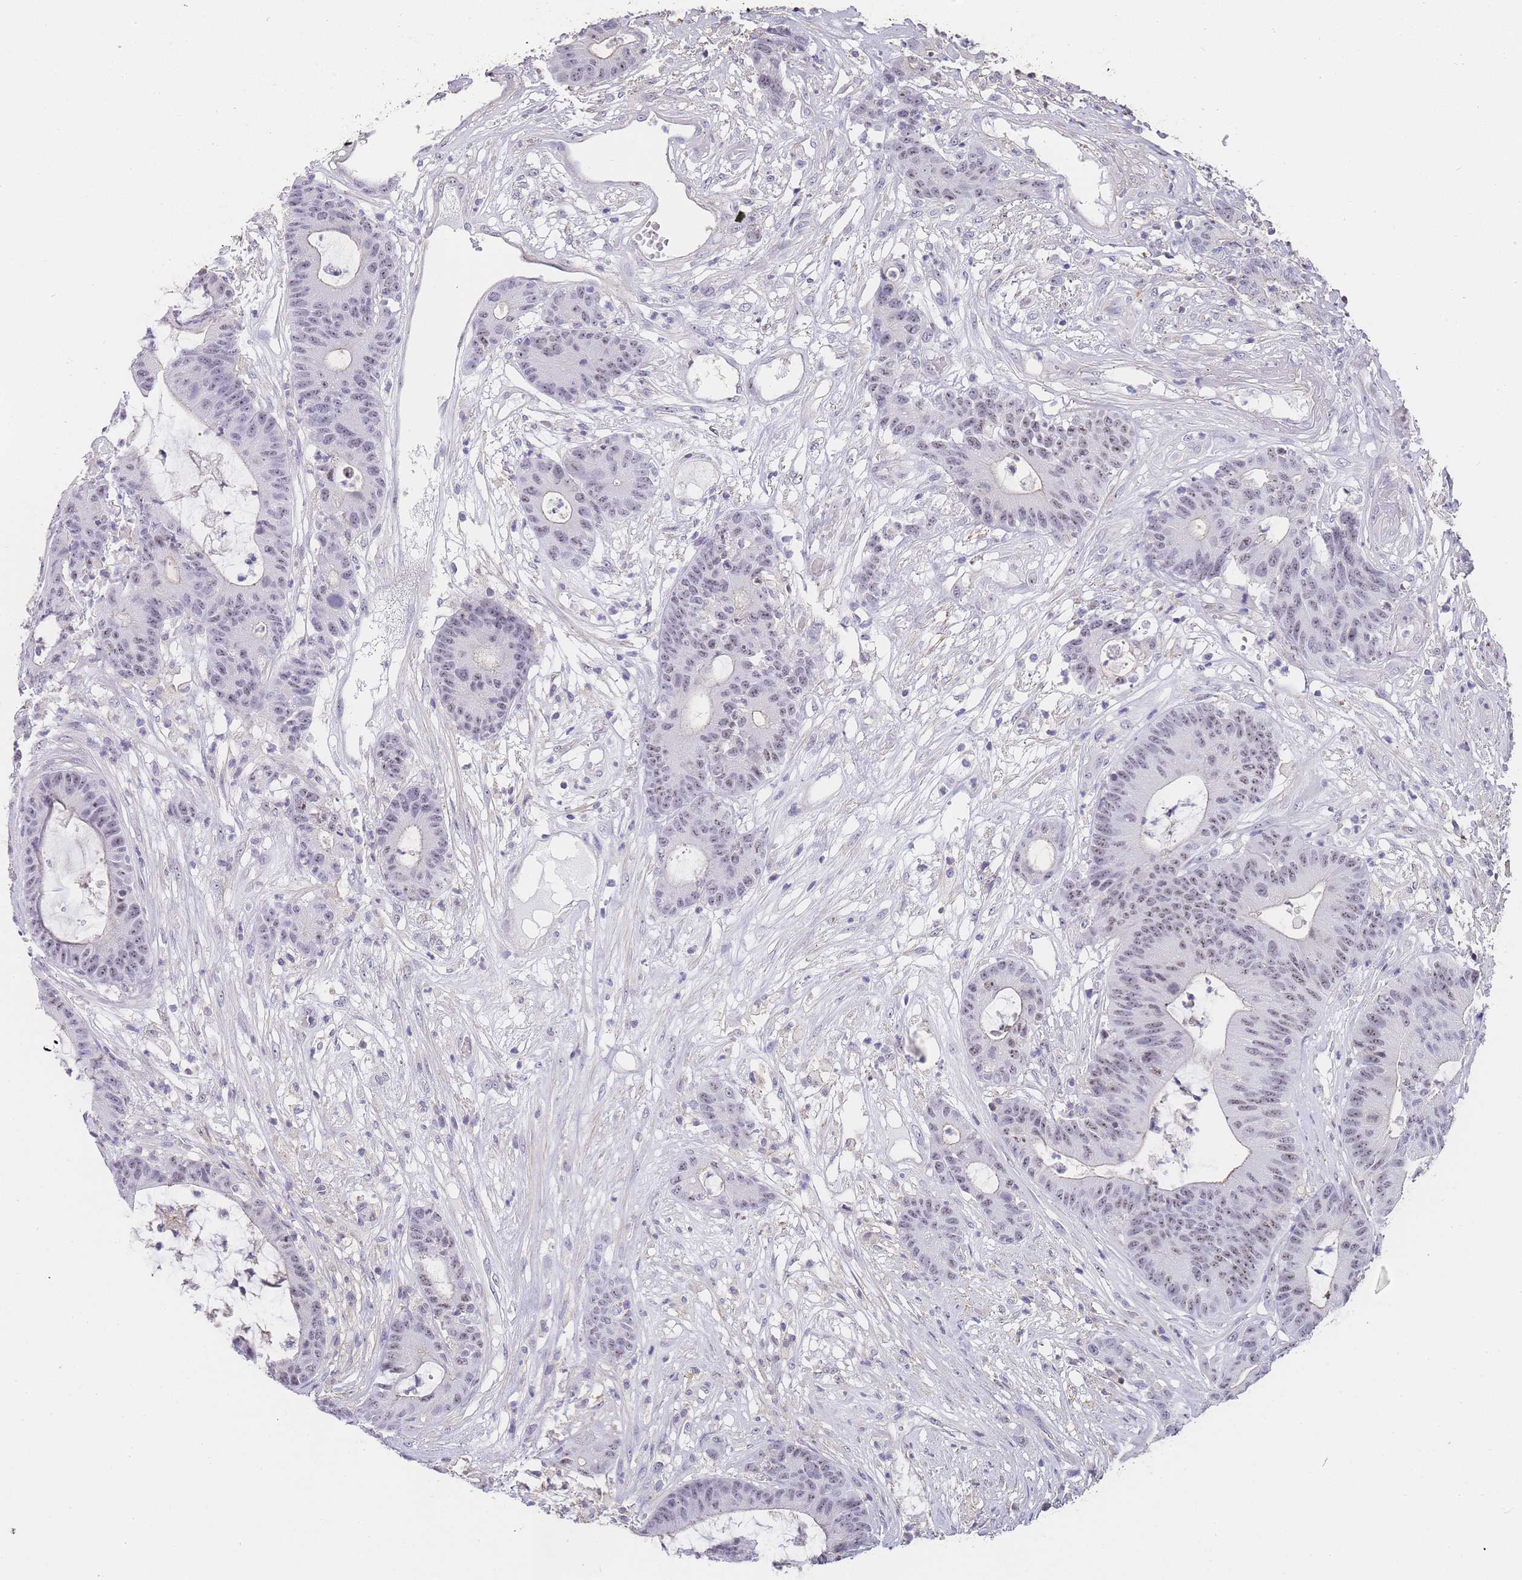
{"staining": {"intensity": "weak", "quantity": "25%-75%", "location": "nuclear"}, "tissue": "colorectal cancer", "cell_type": "Tumor cells", "image_type": "cancer", "snomed": [{"axis": "morphology", "description": "Adenocarcinoma, NOS"}, {"axis": "topography", "description": "Colon"}], "caption": "The histopathology image demonstrates staining of colorectal cancer, revealing weak nuclear protein positivity (brown color) within tumor cells.", "gene": "NOP14", "patient": {"sex": "female", "age": 84}}